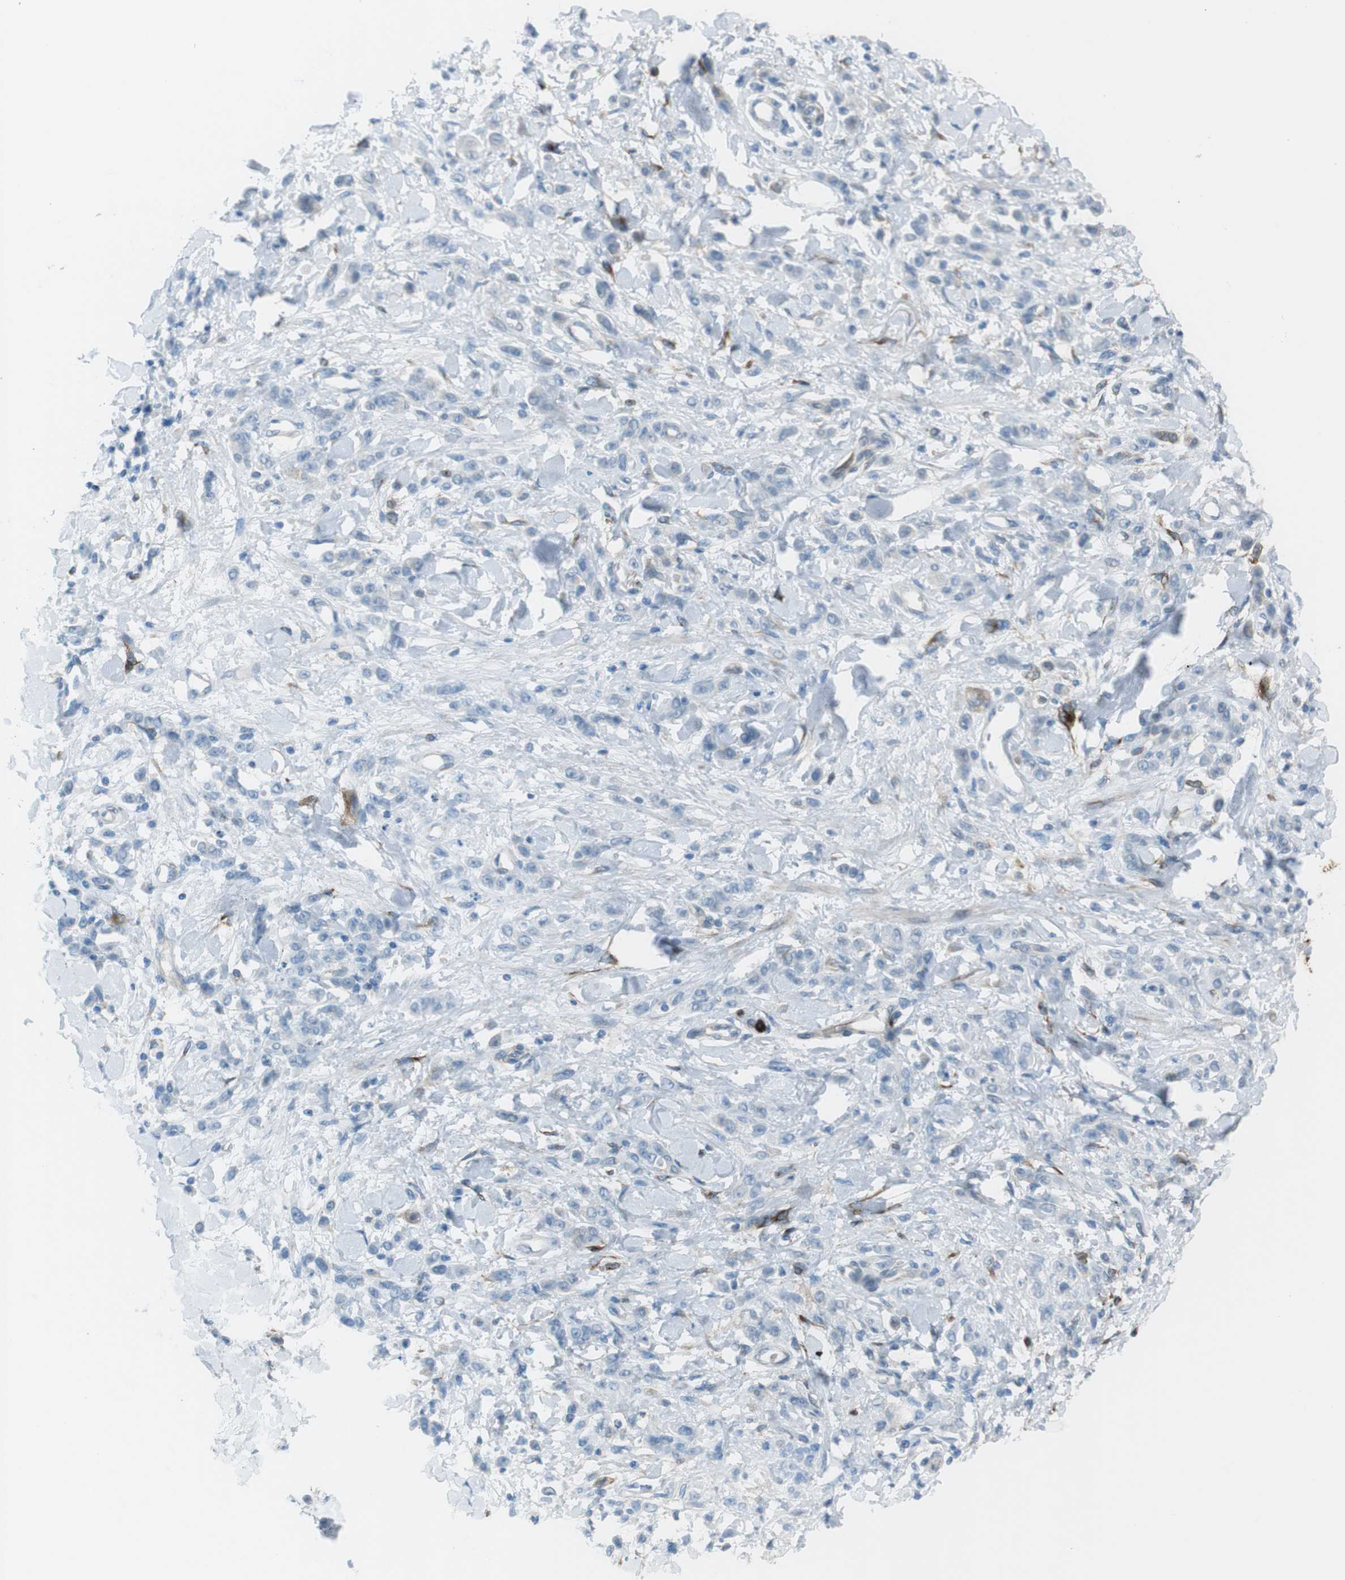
{"staining": {"intensity": "negative", "quantity": "none", "location": "none"}, "tissue": "stomach cancer", "cell_type": "Tumor cells", "image_type": "cancer", "snomed": [{"axis": "morphology", "description": "Normal tissue, NOS"}, {"axis": "morphology", "description": "Adenocarcinoma, NOS"}, {"axis": "topography", "description": "Stomach"}], "caption": "High magnification brightfield microscopy of stomach adenocarcinoma stained with DAB (3,3'-diaminobenzidine) (brown) and counterstained with hematoxylin (blue): tumor cells show no significant expression.", "gene": "TUBB2A", "patient": {"sex": "male", "age": 82}}